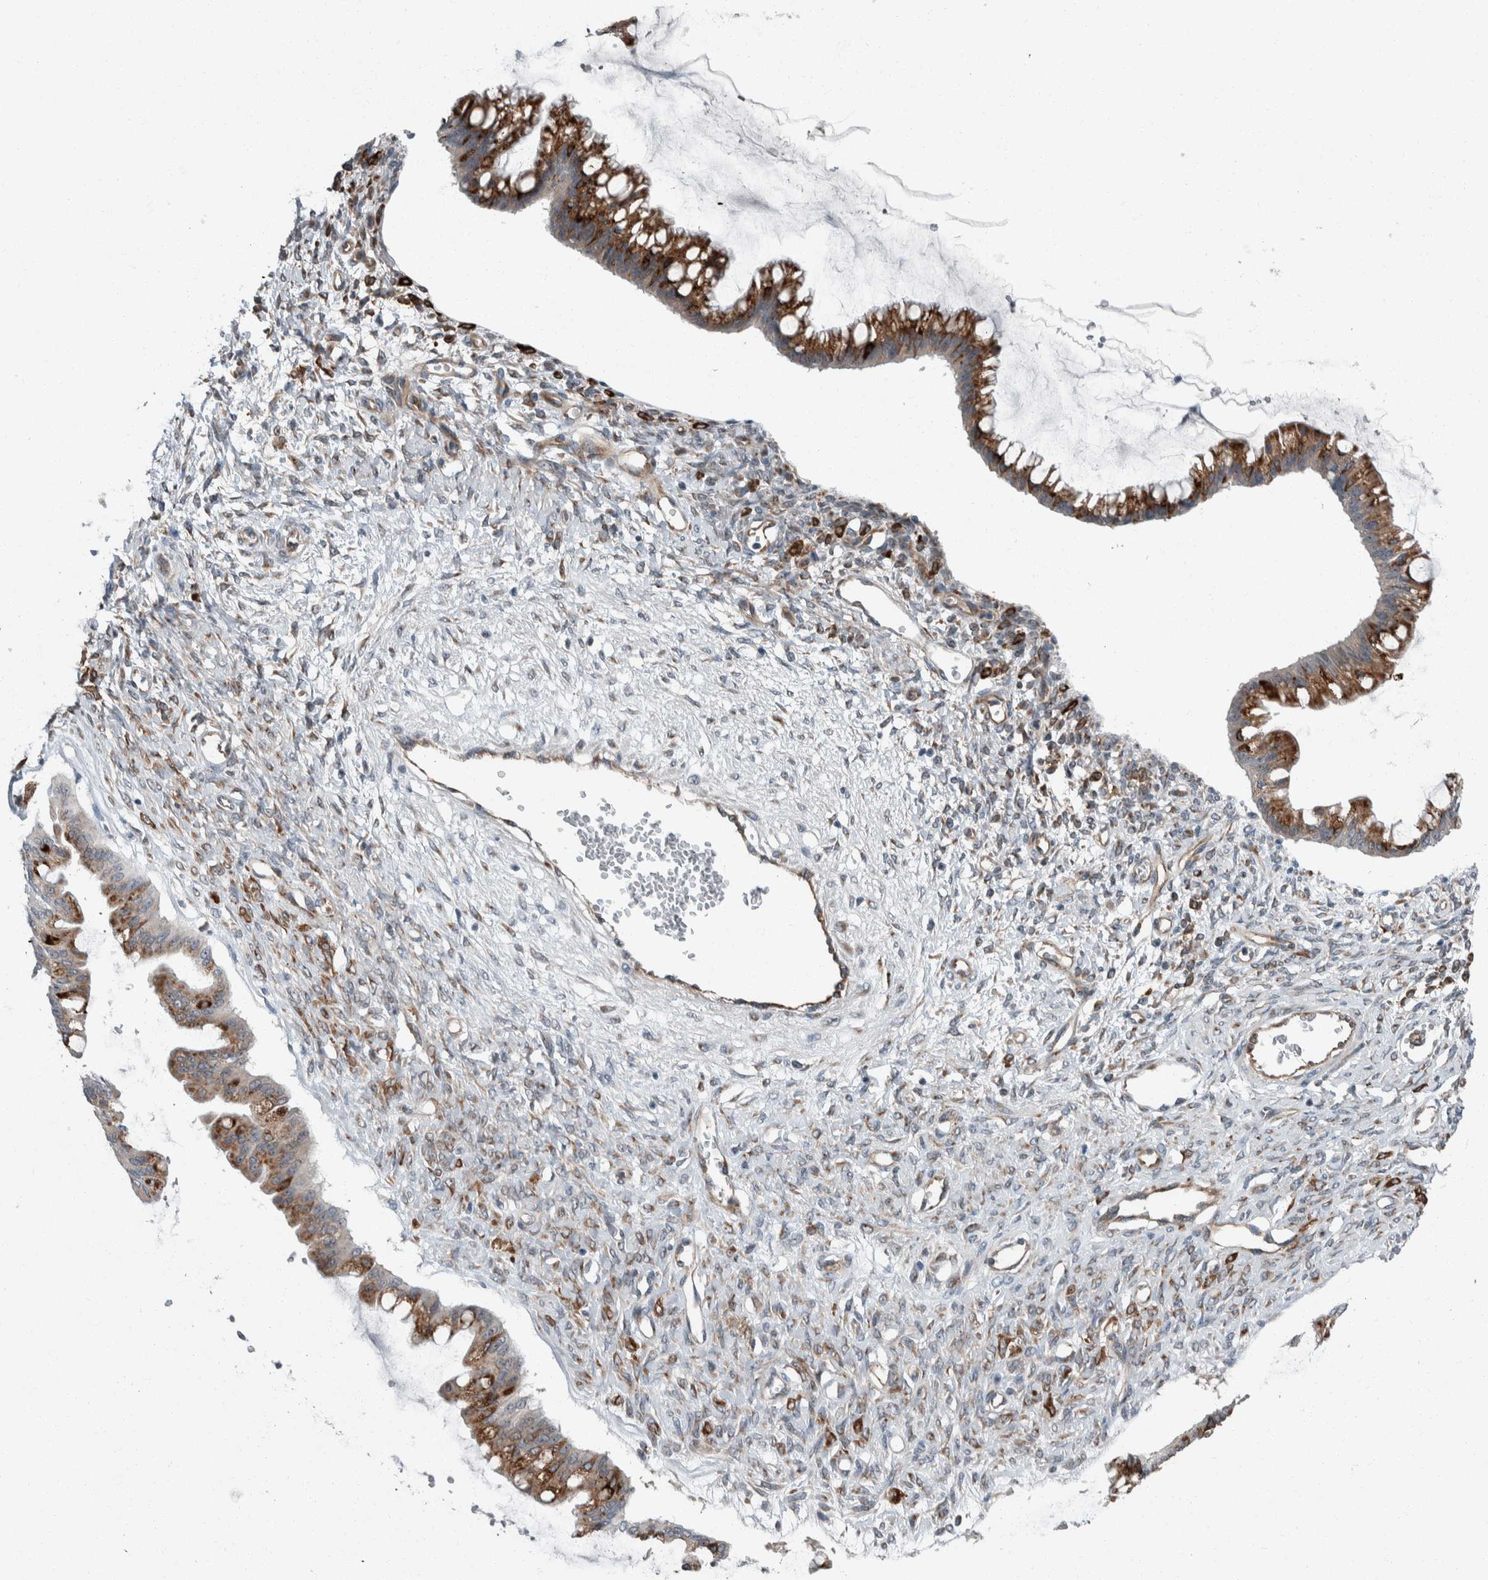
{"staining": {"intensity": "strong", "quantity": ">75%", "location": "cytoplasmic/membranous"}, "tissue": "ovarian cancer", "cell_type": "Tumor cells", "image_type": "cancer", "snomed": [{"axis": "morphology", "description": "Cystadenocarcinoma, mucinous, NOS"}, {"axis": "topography", "description": "Ovary"}], "caption": "Immunohistochemistry histopathology image of ovarian cancer (mucinous cystadenocarcinoma) stained for a protein (brown), which exhibits high levels of strong cytoplasmic/membranous positivity in approximately >75% of tumor cells.", "gene": "USP25", "patient": {"sex": "female", "age": 73}}